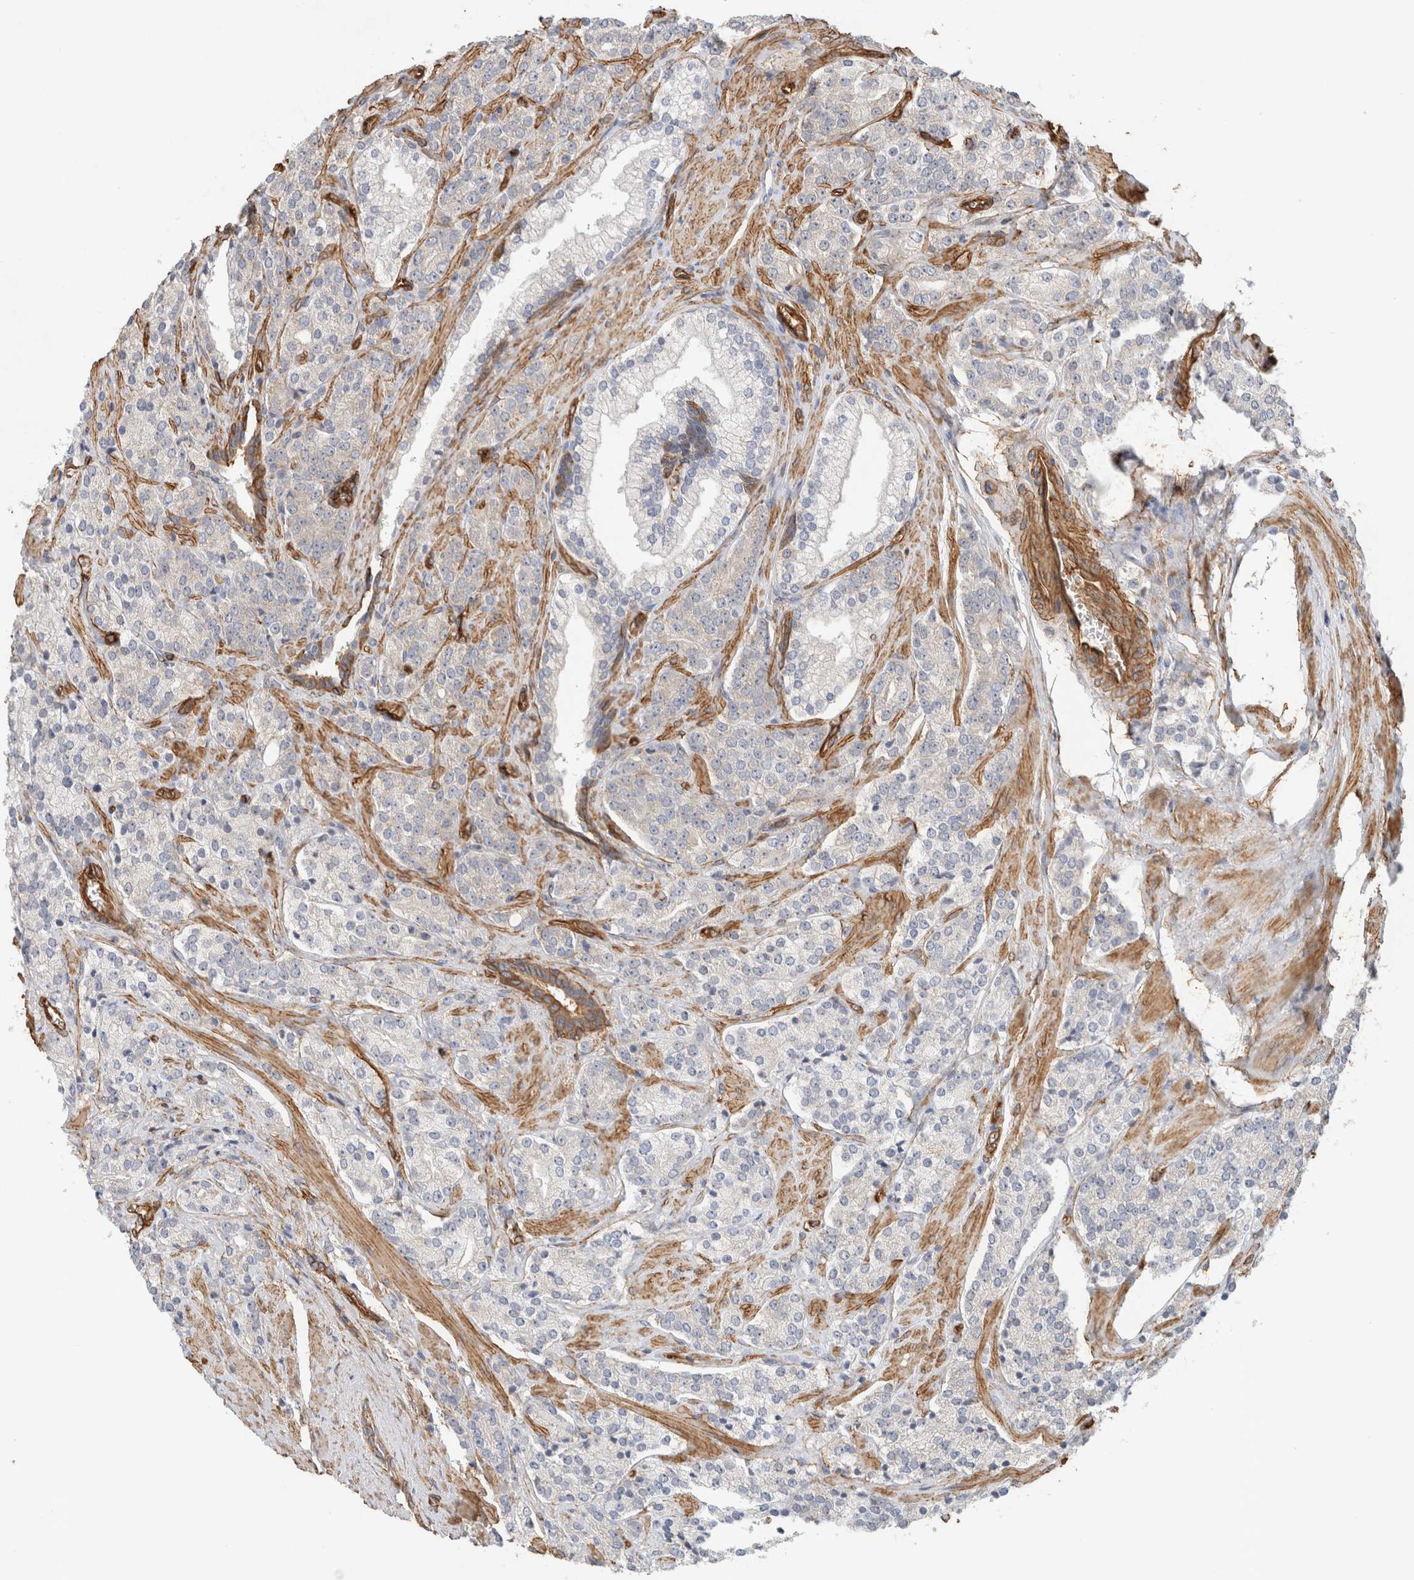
{"staining": {"intensity": "negative", "quantity": "none", "location": "none"}, "tissue": "prostate cancer", "cell_type": "Tumor cells", "image_type": "cancer", "snomed": [{"axis": "morphology", "description": "Adenocarcinoma, High grade"}, {"axis": "topography", "description": "Prostate"}], "caption": "This is an immunohistochemistry (IHC) image of human prostate adenocarcinoma (high-grade). There is no positivity in tumor cells.", "gene": "JMJD4", "patient": {"sex": "male", "age": 71}}